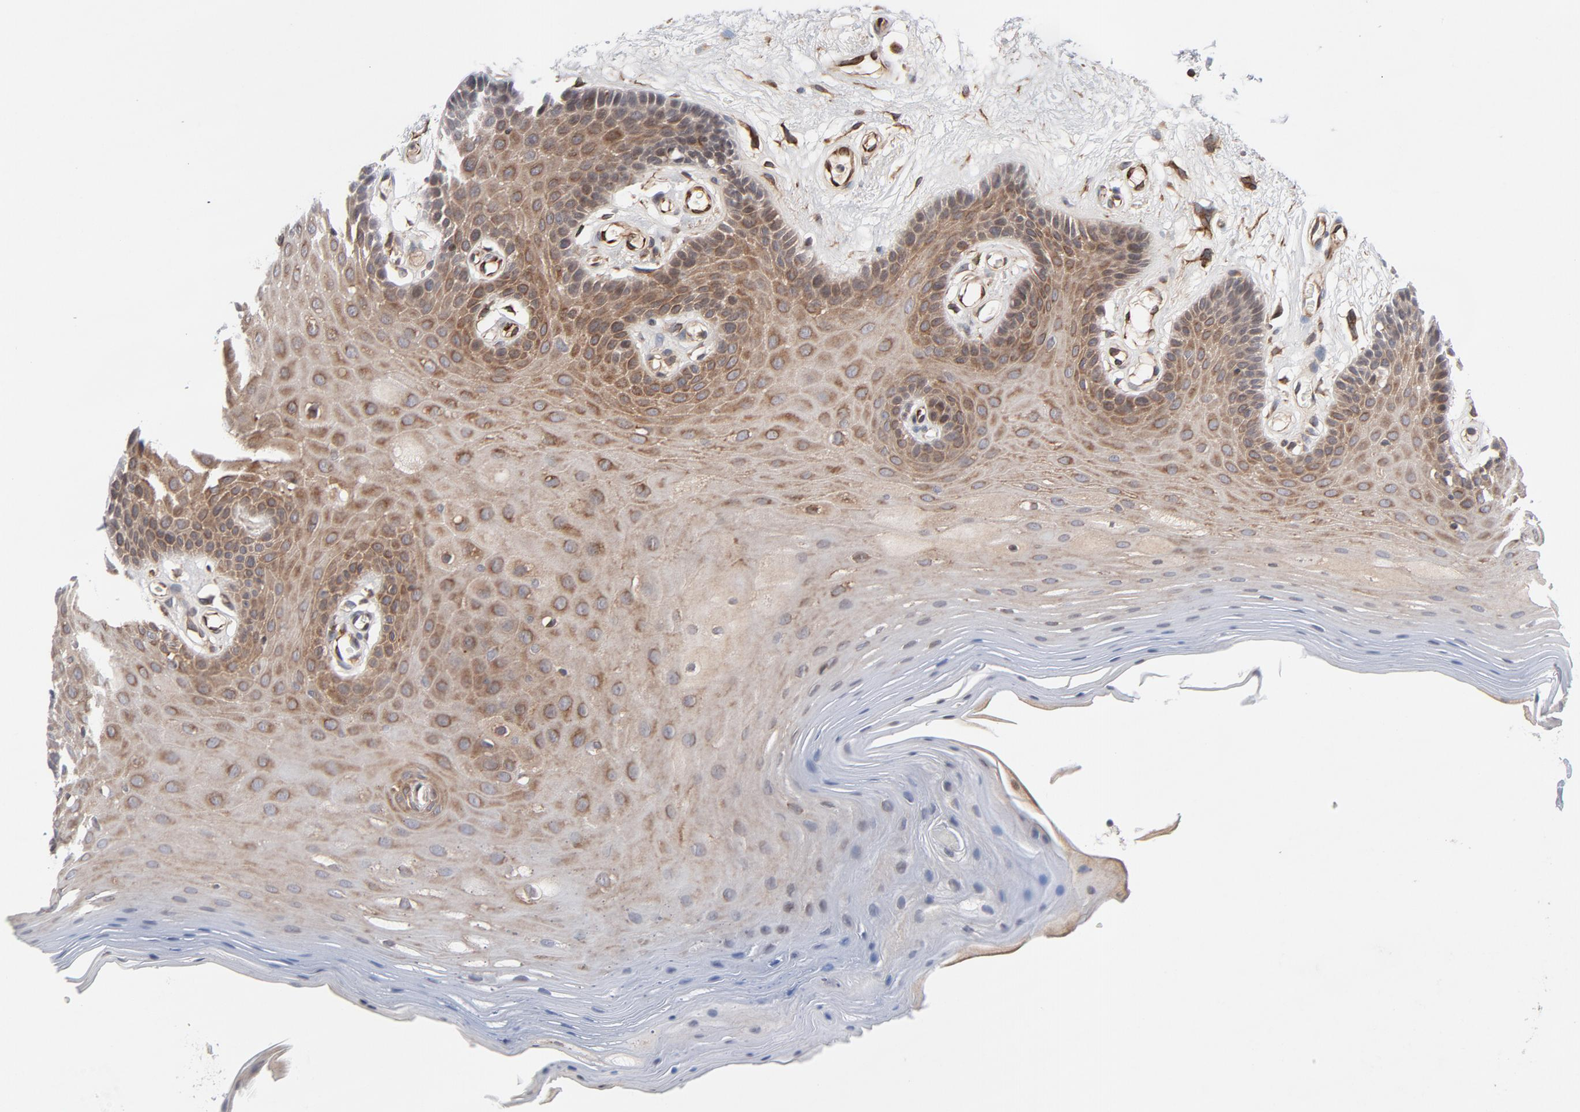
{"staining": {"intensity": "moderate", "quantity": ">75%", "location": "cytoplasmic/membranous"}, "tissue": "oral mucosa", "cell_type": "Squamous epithelial cells", "image_type": "normal", "snomed": [{"axis": "morphology", "description": "Normal tissue, NOS"}, {"axis": "morphology", "description": "Squamous cell carcinoma, NOS"}, {"axis": "topography", "description": "Skeletal muscle"}, {"axis": "topography", "description": "Oral tissue"}, {"axis": "topography", "description": "Head-Neck"}], "caption": "Immunohistochemical staining of benign human oral mucosa demonstrates moderate cytoplasmic/membranous protein positivity in about >75% of squamous epithelial cells.", "gene": "DNAAF2", "patient": {"sex": "male", "age": 71}}